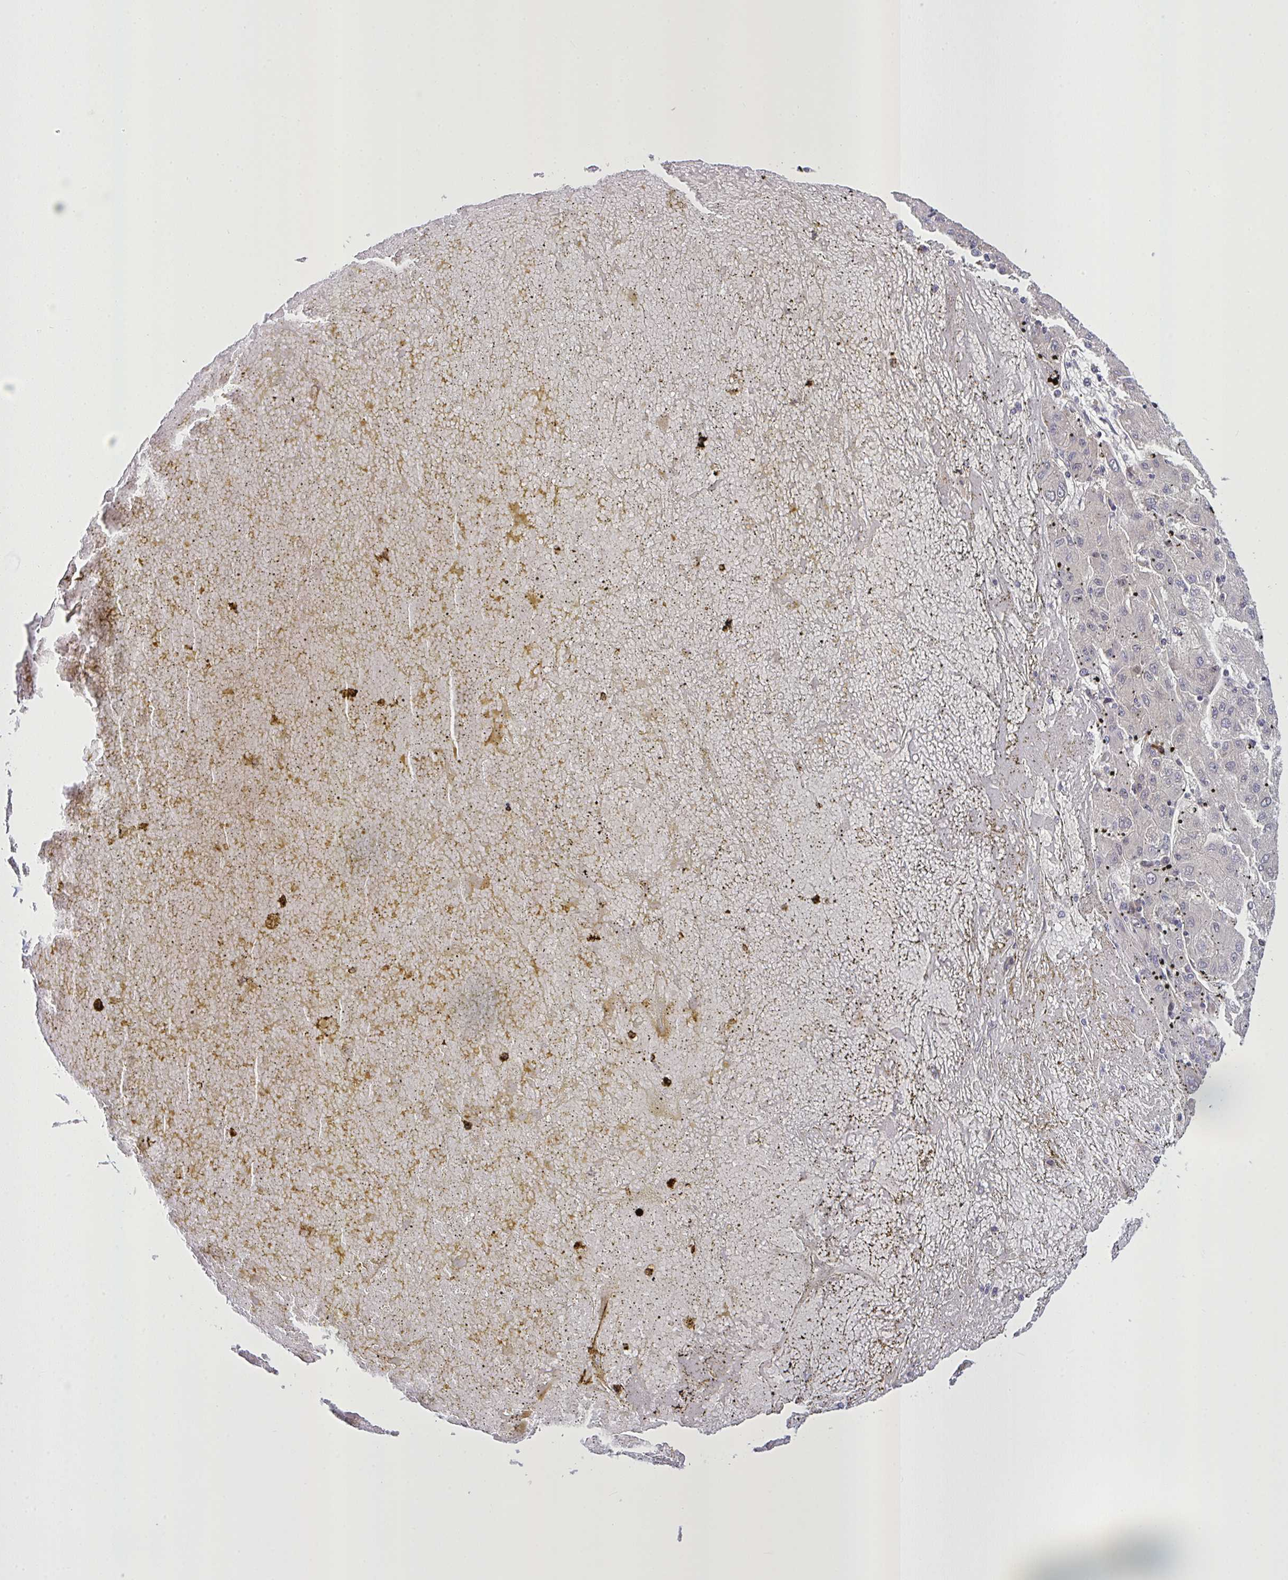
{"staining": {"intensity": "negative", "quantity": "none", "location": "none"}, "tissue": "liver cancer", "cell_type": "Tumor cells", "image_type": "cancer", "snomed": [{"axis": "morphology", "description": "Carcinoma, Hepatocellular, NOS"}, {"axis": "topography", "description": "Liver"}], "caption": "High power microscopy histopathology image of an immunohistochemistry (IHC) histopathology image of hepatocellular carcinoma (liver), revealing no significant expression in tumor cells.", "gene": "MRGPRX2", "patient": {"sex": "male", "age": 72}}